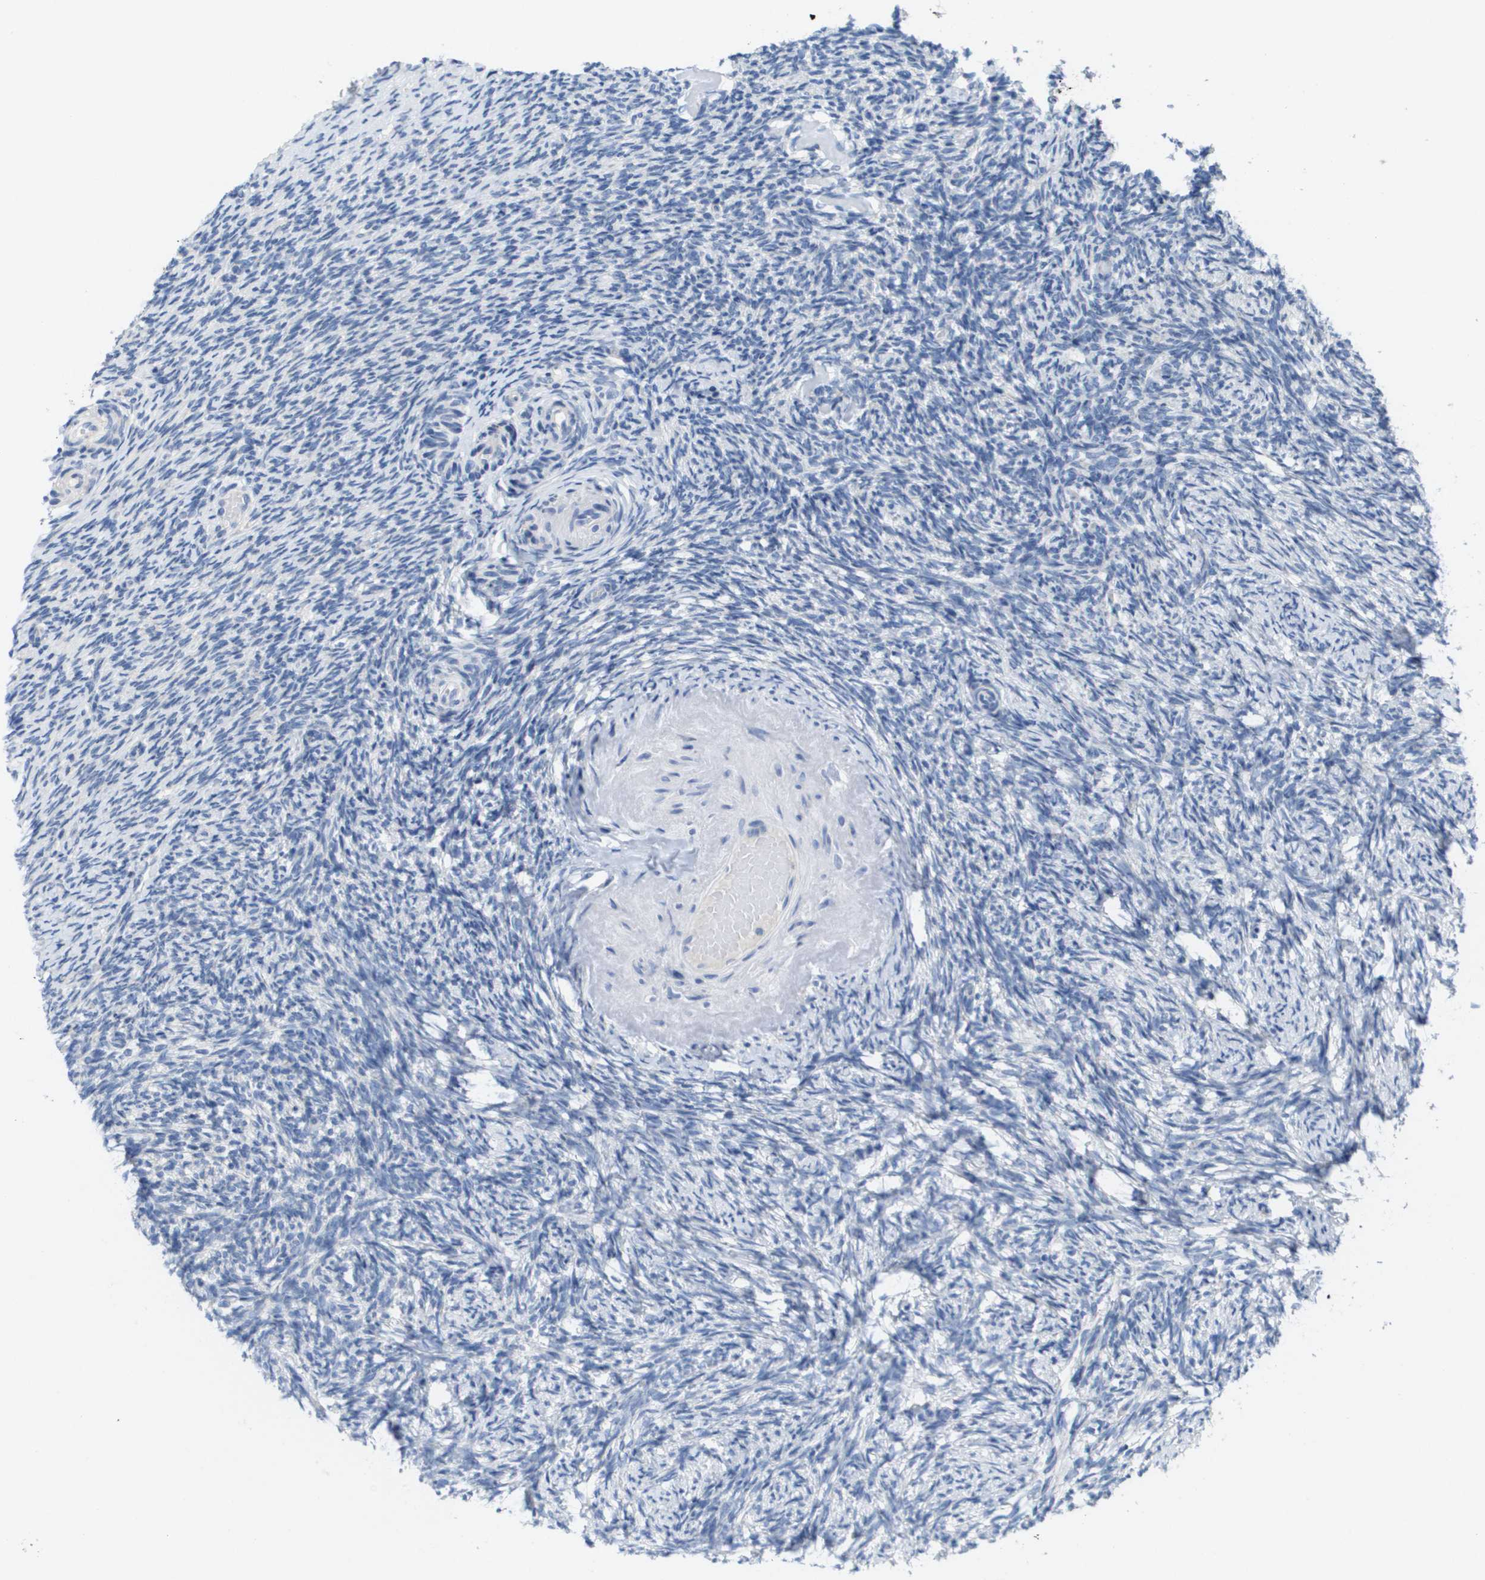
{"staining": {"intensity": "negative", "quantity": "none", "location": "none"}, "tissue": "ovary", "cell_type": "Ovarian stroma cells", "image_type": "normal", "snomed": [{"axis": "morphology", "description": "Normal tissue, NOS"}, {"axis": "topography", "description": "Ovary"}], "caption": "The photomicrograph shows no significant staining in ovarian stroma cells of ovary.", "gene": "CD3G", "patient": {"sex": "female", "age": 60}}